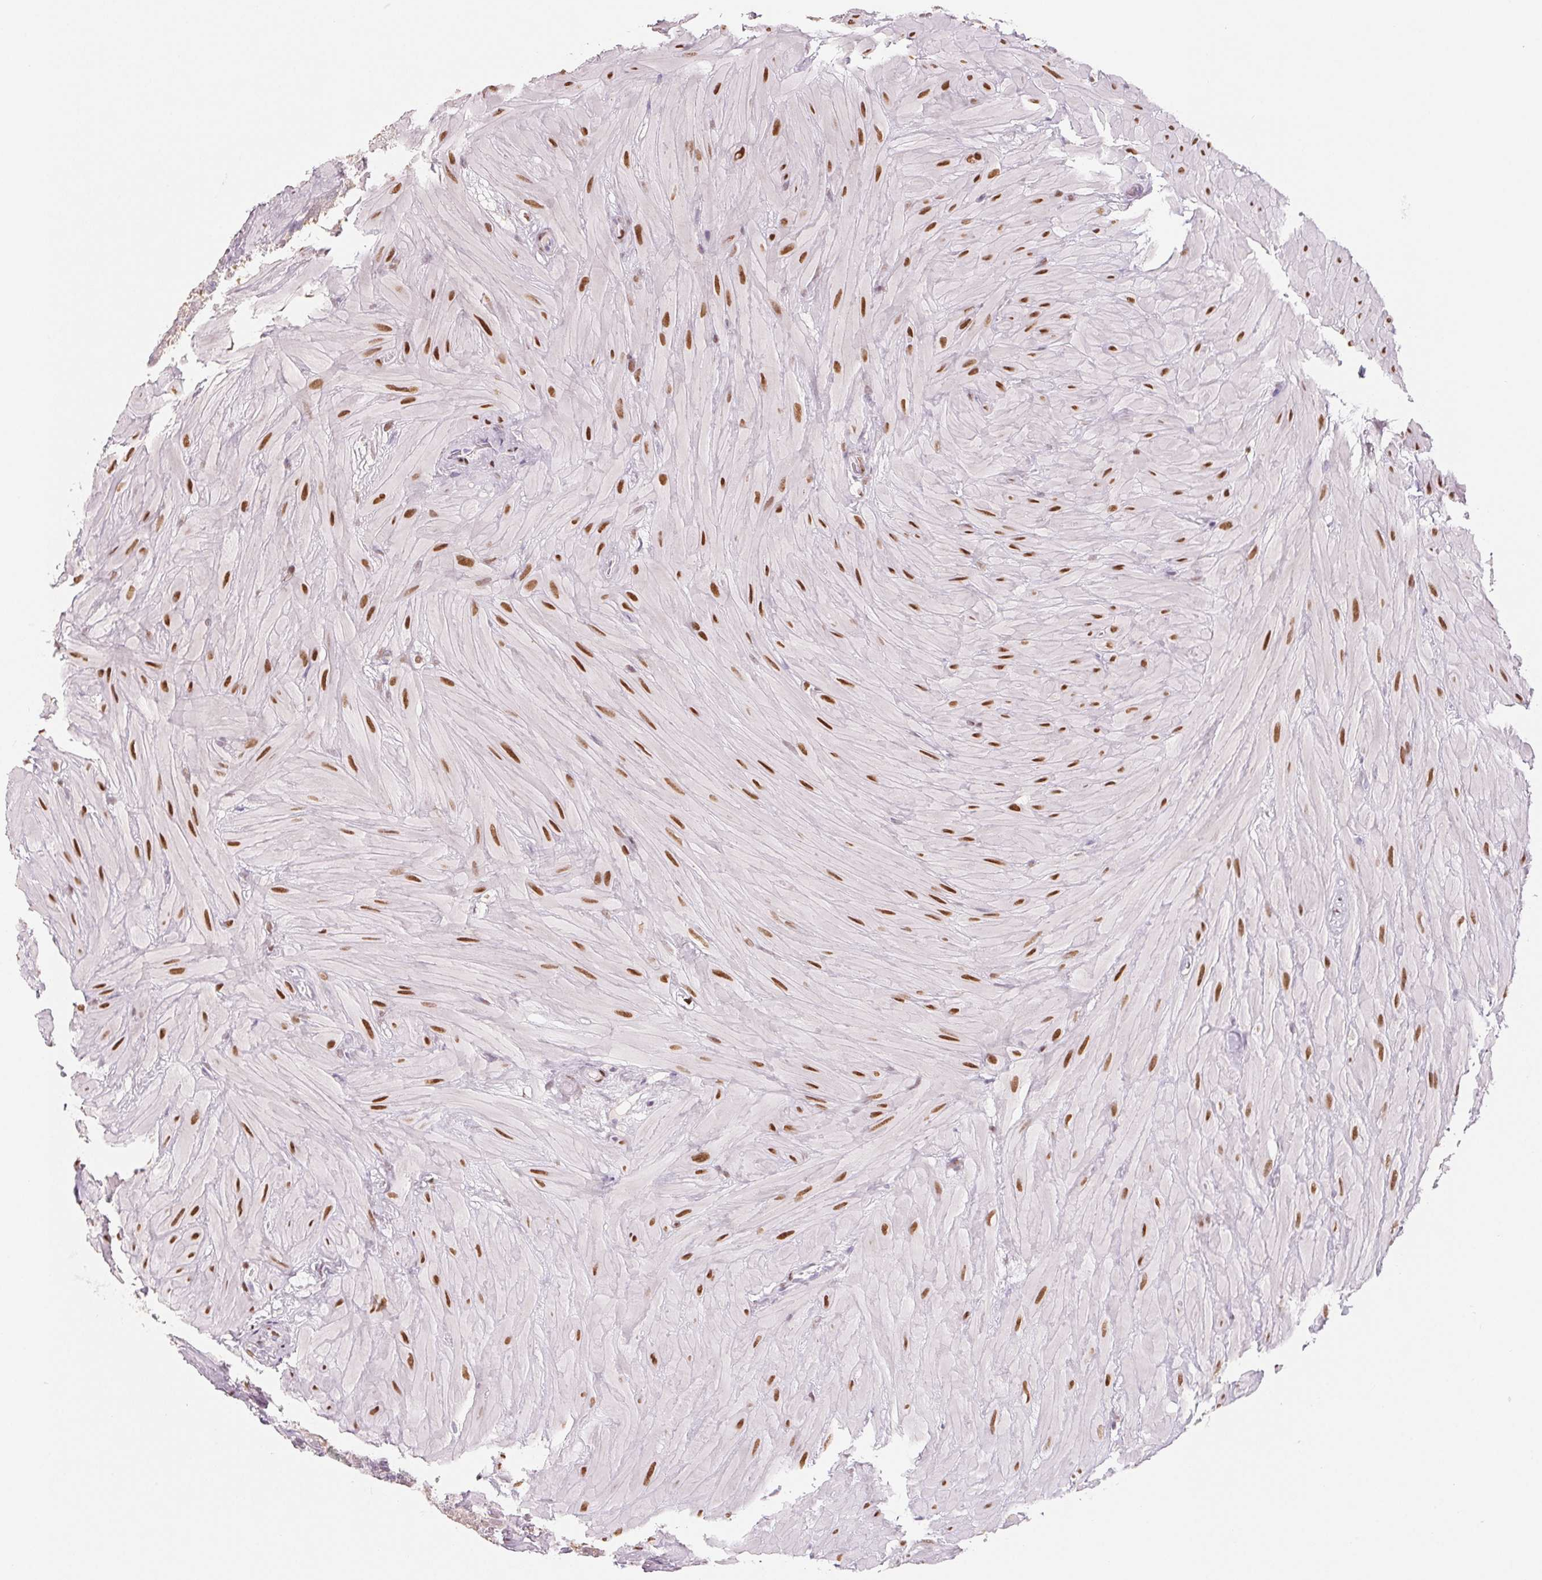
{"staining": {"intensity": "negative", "quantity": "none", "location": "none"}, "tissue": "seminal vesicle", "cell_type": "Glandular cells", "image_type": "normal", "snomed": [{"axis": "morphology", "description": "Normal tissue, NOS"}, {"axis": "topography", "description": "Seminal veicle"}], "caption": "IHC histopathology image of unremarkable seminal vesicle: seminal vesicle stained with DAB demonstrates no significant protein positivity in glandular cells.", "gene": "SMARCD3", "patient": {"sex": "male", "age": 60}}